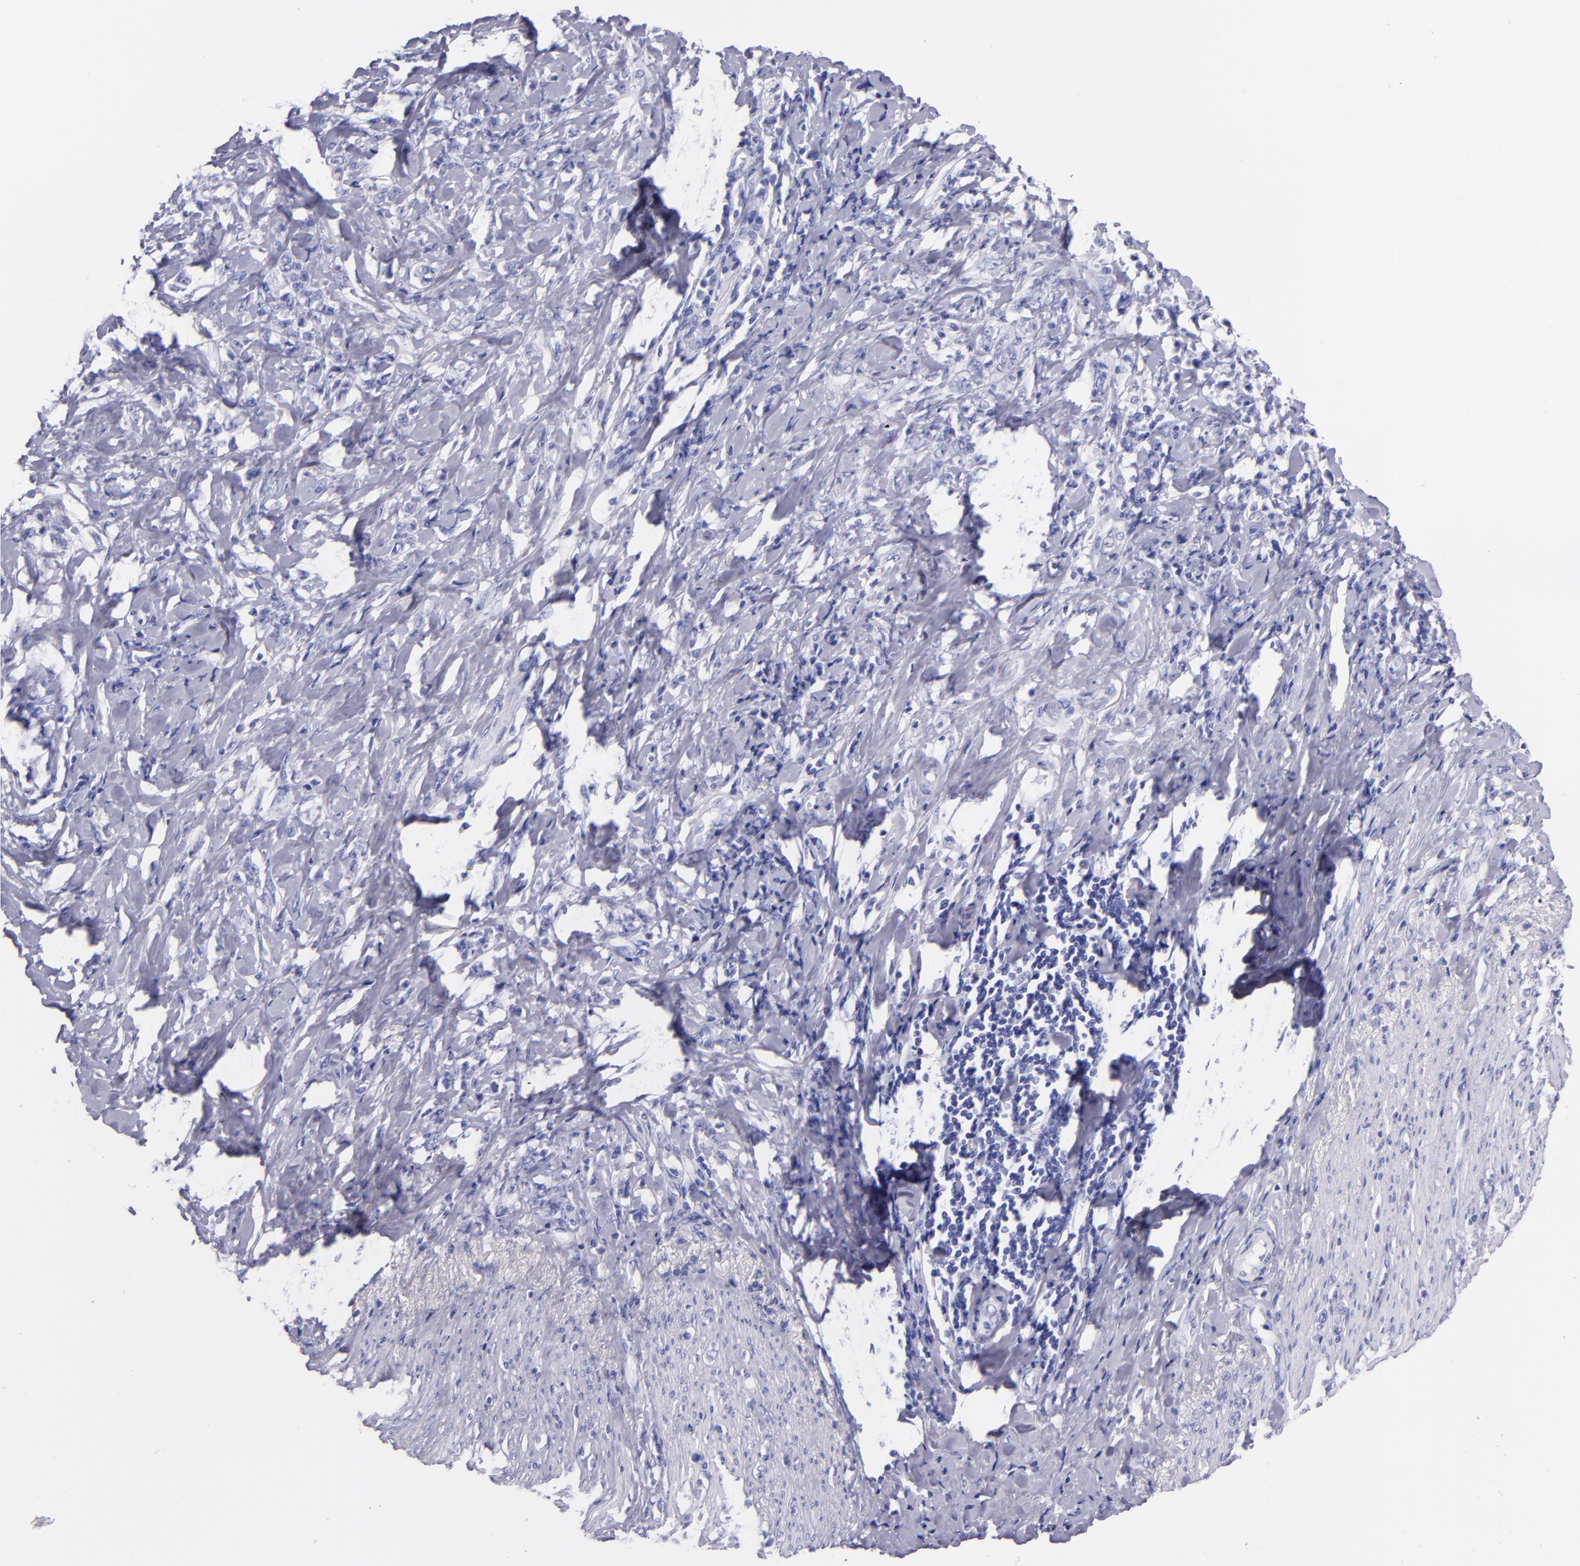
{"staining": {"intensity": "negative", "quantity": "none", "location": "none"}, "tissue": "stomach cancer", "cell_type": "Tumor cells", "image_type": "cancer", "snomed": [{"axis": "morphology", "description": "Adenocarcinoma, NOS"}, {"axis": "topography", "description": "Stomach, lower"}], "caption": "DAB immunohistochemical staining of human stomach cancer (adenocarcinoma) exhibits no significant expression in tumor cells. (DAB (3,3'-diaminobenzidine) IHC visualized using brightfield microscopy, high magnification).", "gene": "SFTPA2", "patient": {"sex": "male", "age": 88}}